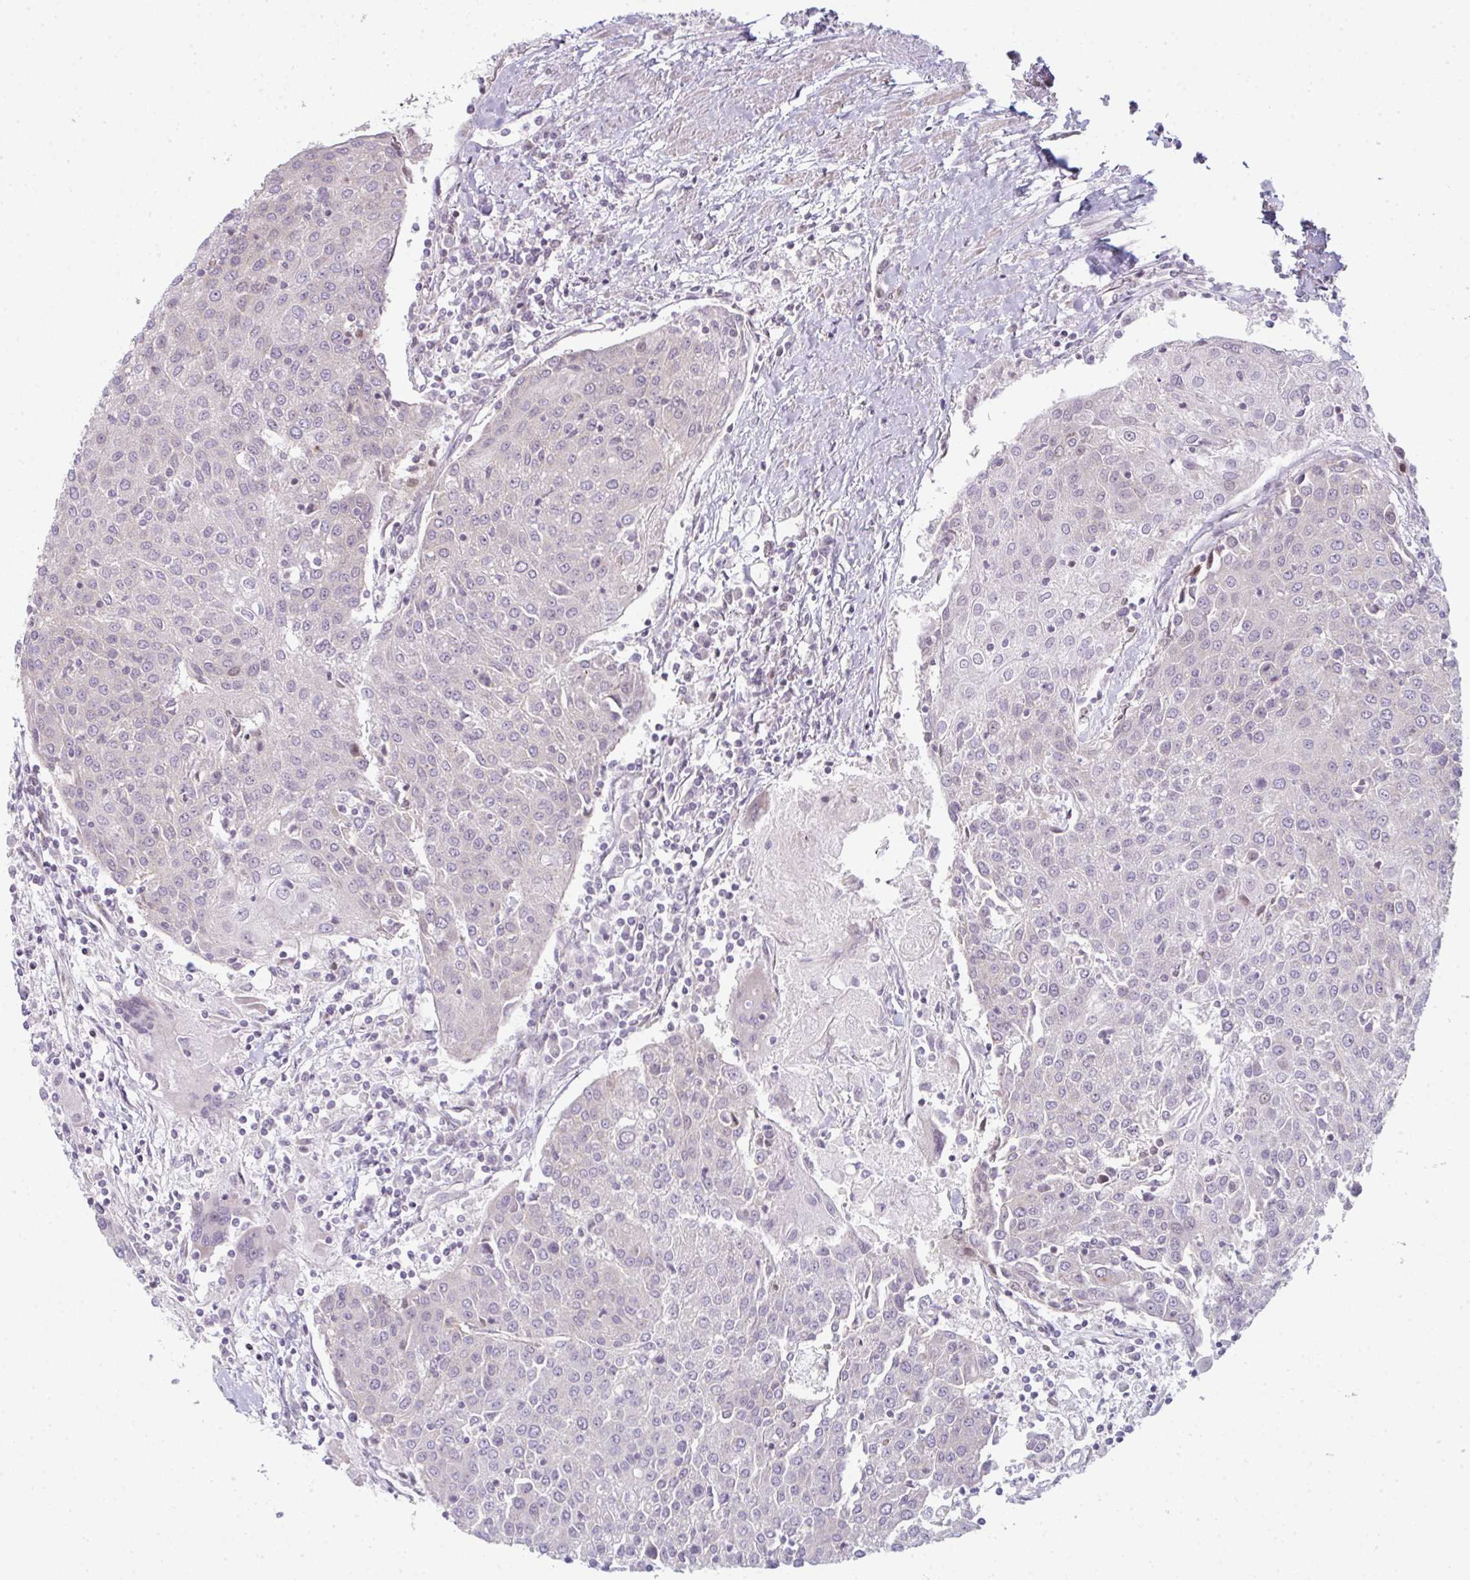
{"staining": {"intensity": "negative", "quantity": "none", "location": "none"}, "tissue": "urothelial cancer", "cell_type": "Tumor cells", "image_type": "cancer", "snomed": [{"axis": "morphology", "description": "Urothelial carcinoma, High grade"}, {"axis": "topography", "description": "Urinary bladder"}], "caption": "There is no significant staining in tumor cells of urothelial cancer. (Brightfield microscopy of DAB (3,3'-diaminobenzidine) immunohistochemistry at high magnification).", "gene": "TMEM237", "patient": {"sex": "female", "age": 85}}